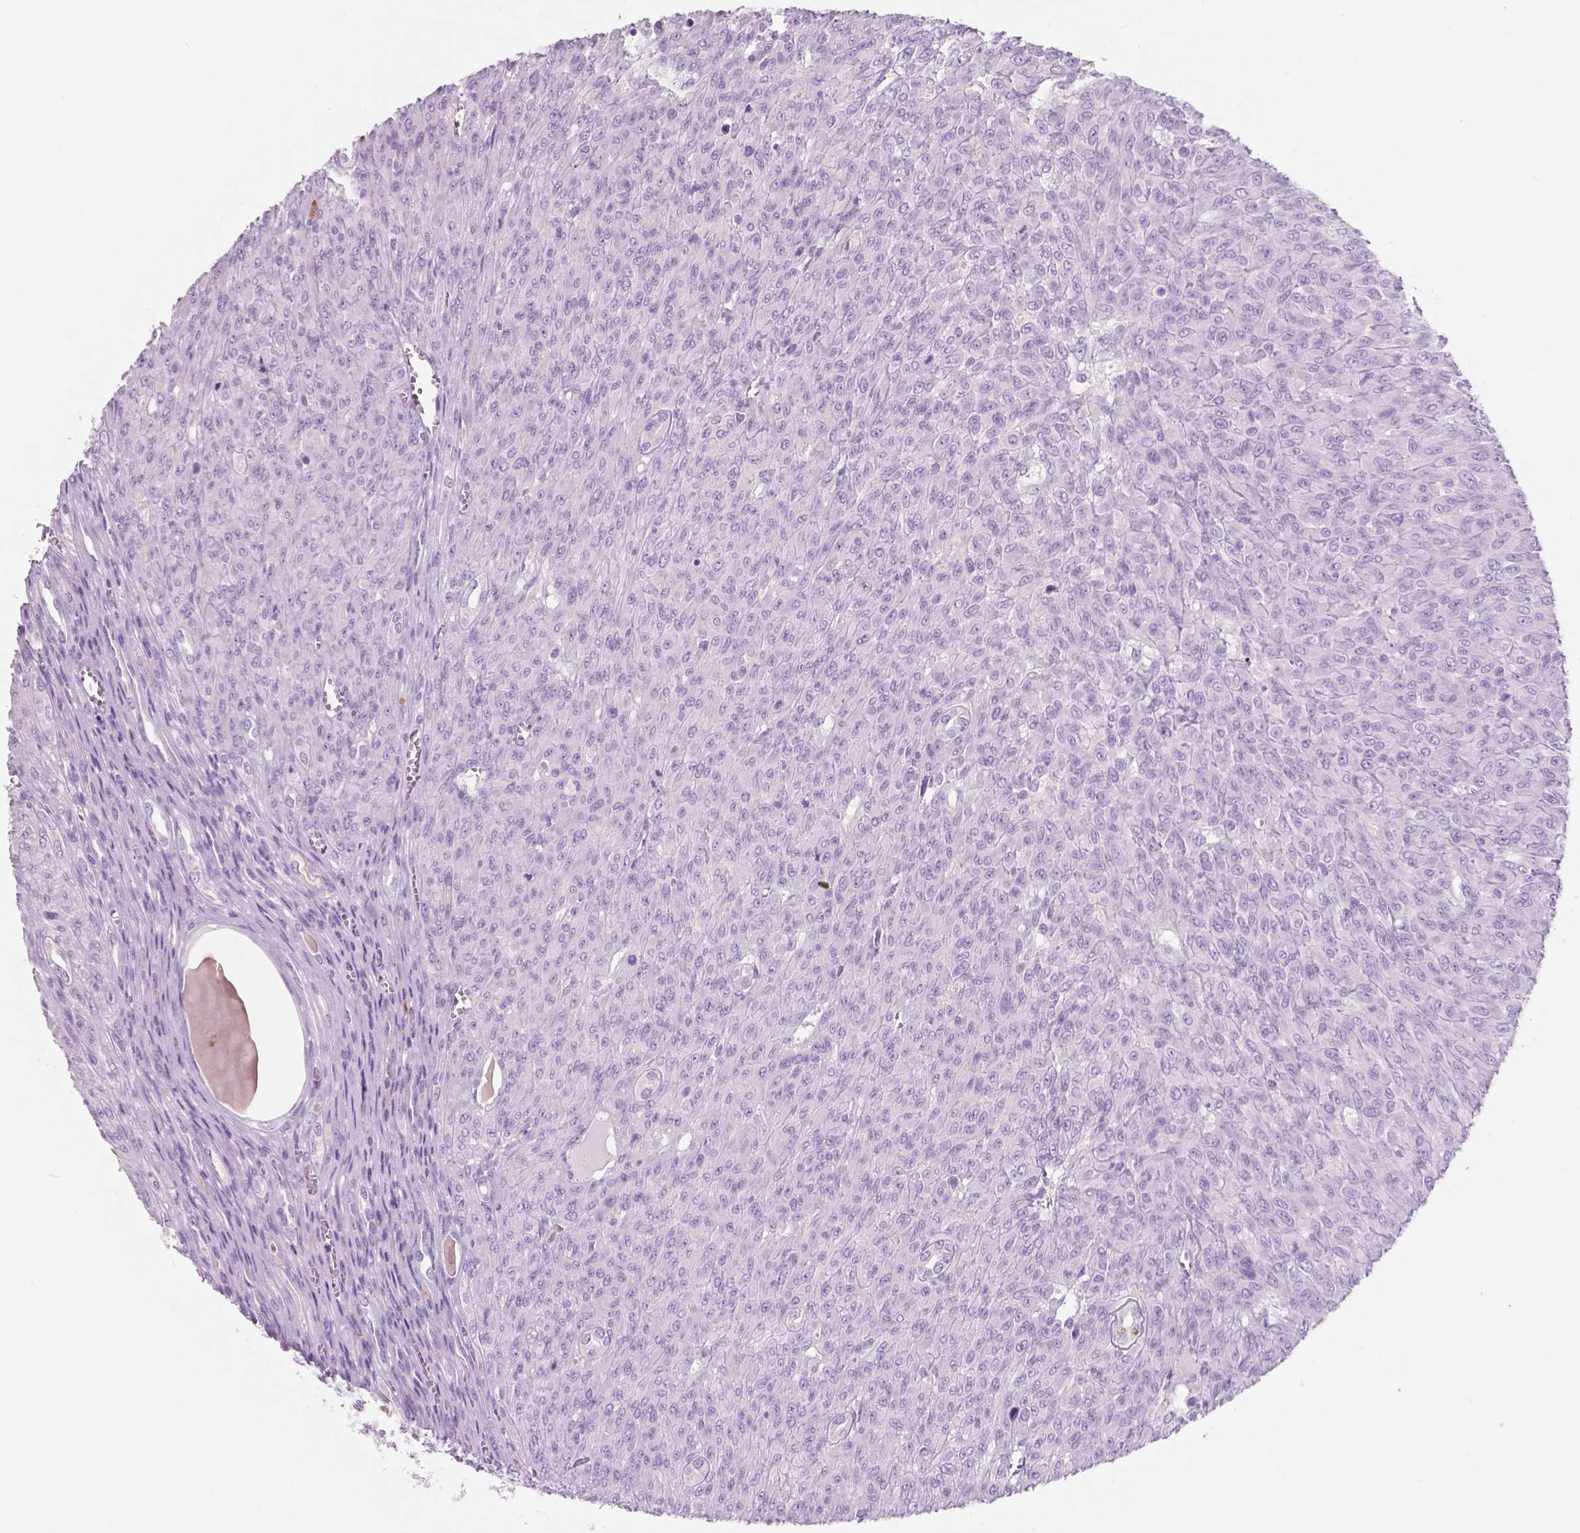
{"staining": {"intensity": "negative", "quantity": "none", "location": "none"}, "tissue": "renal cancer", "cell_type": "Tumor cells", "image_type": "cancer", "snomed": [{"axis": "morphology", "description": "Adenocarcinoma, NOS"}, {"axis": "topography", "description": "Kidney"}], "caption": "Immunohistochemical staining of renal cancer reveals no significant staining in tumor cells.", "gene": "CUZD1", "patient": {"sex": "male", "age": 58}}